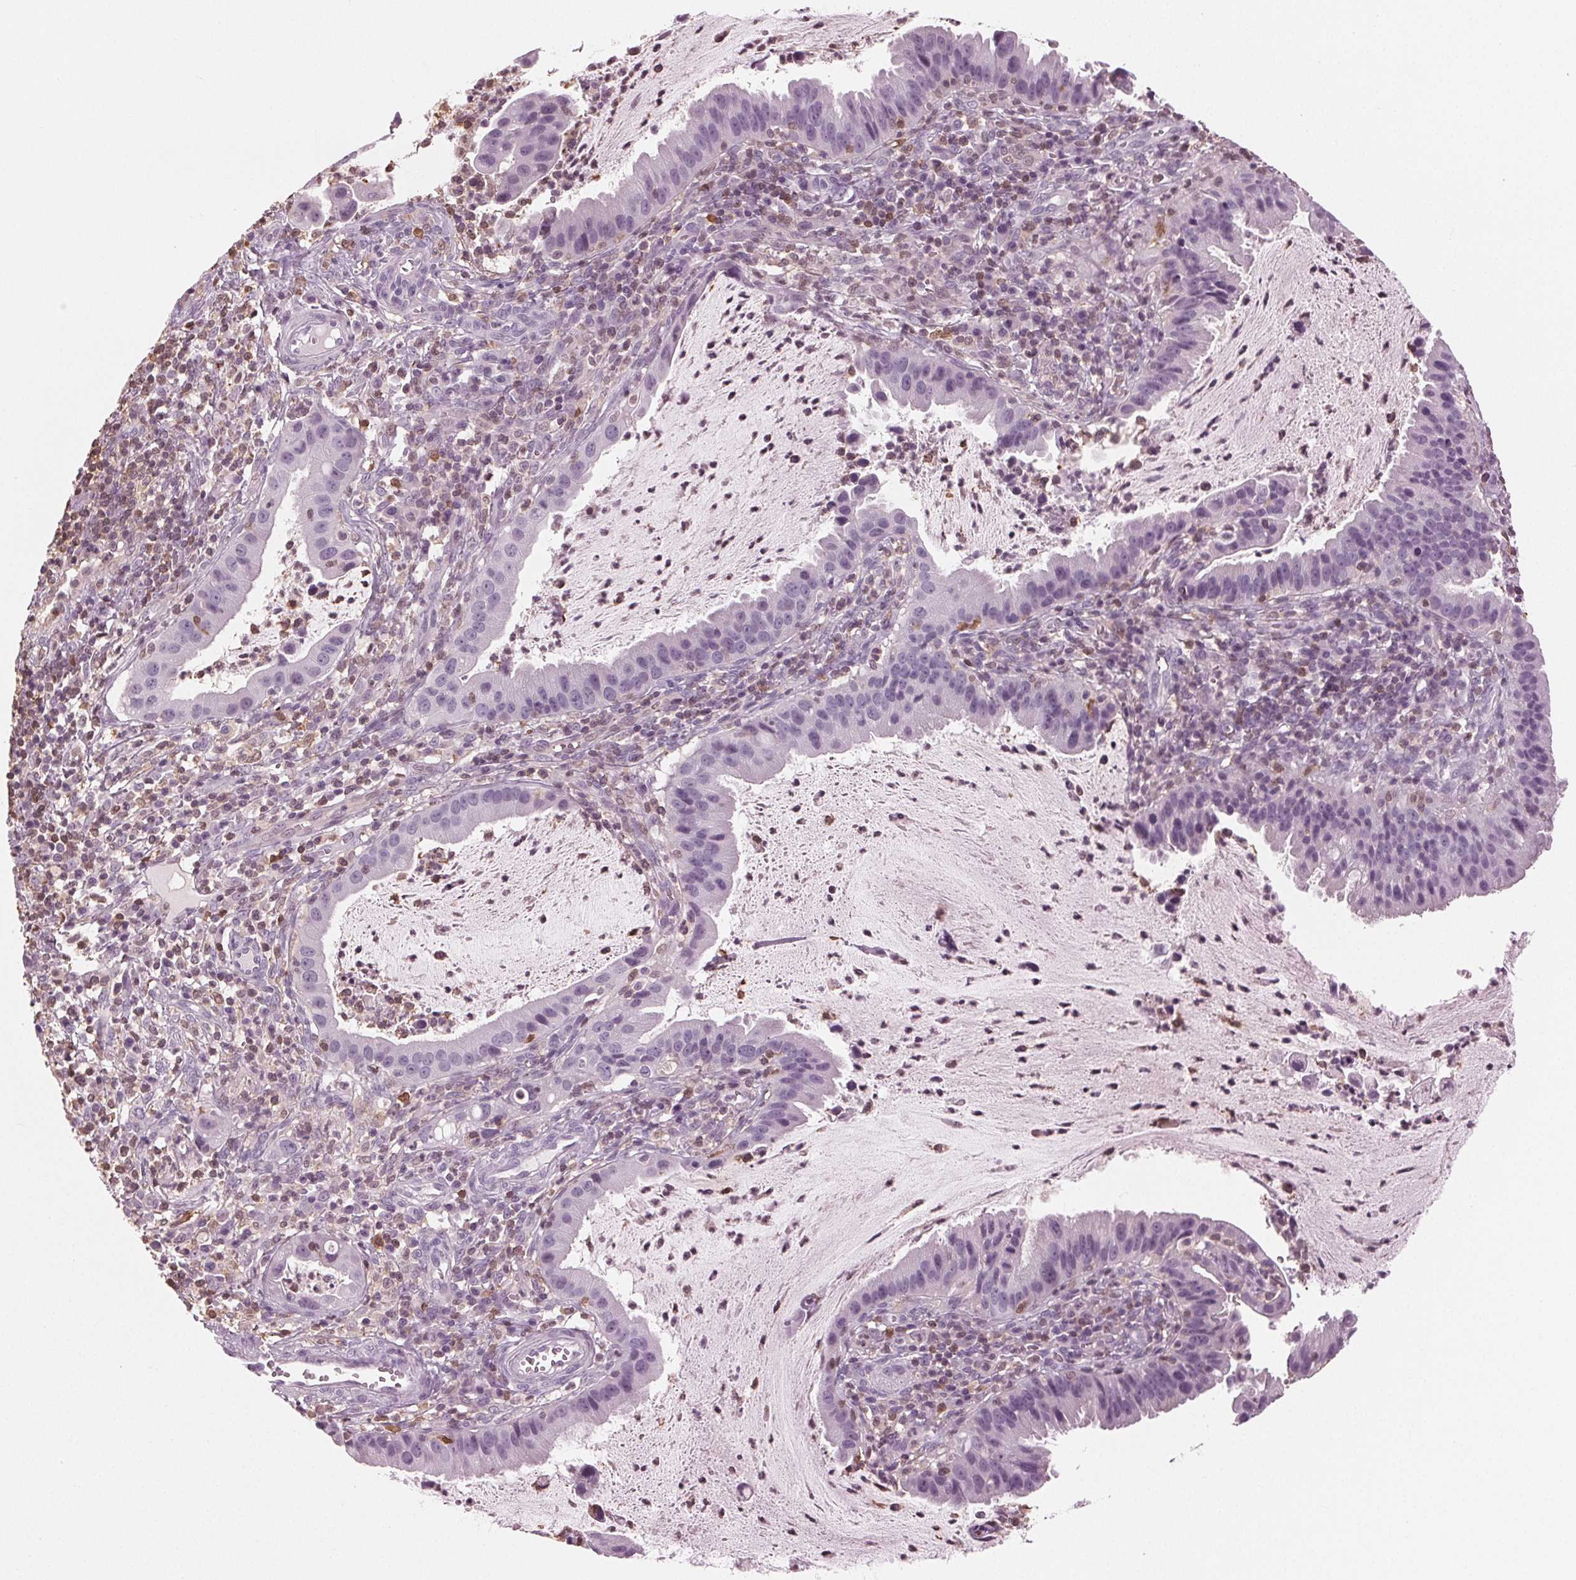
{"staining": {"intensity": "negative", "quantity": "none", "location": "none"}, "tissue": "cervical cancer", "cell_type": "Tumor cells", "image_type": "cancer", "snomed": [{"axis": "morphology", "description": "Adenocarcinoma, NOS"}, {"axis": "topography", "description": "Cervix"}], "caption": "Cervical cancer was stained to show a protein in brown. There is no significant staining in tumor cells.", "gene": "BTLA", "patient": {"sex": "female", "age": 34}}